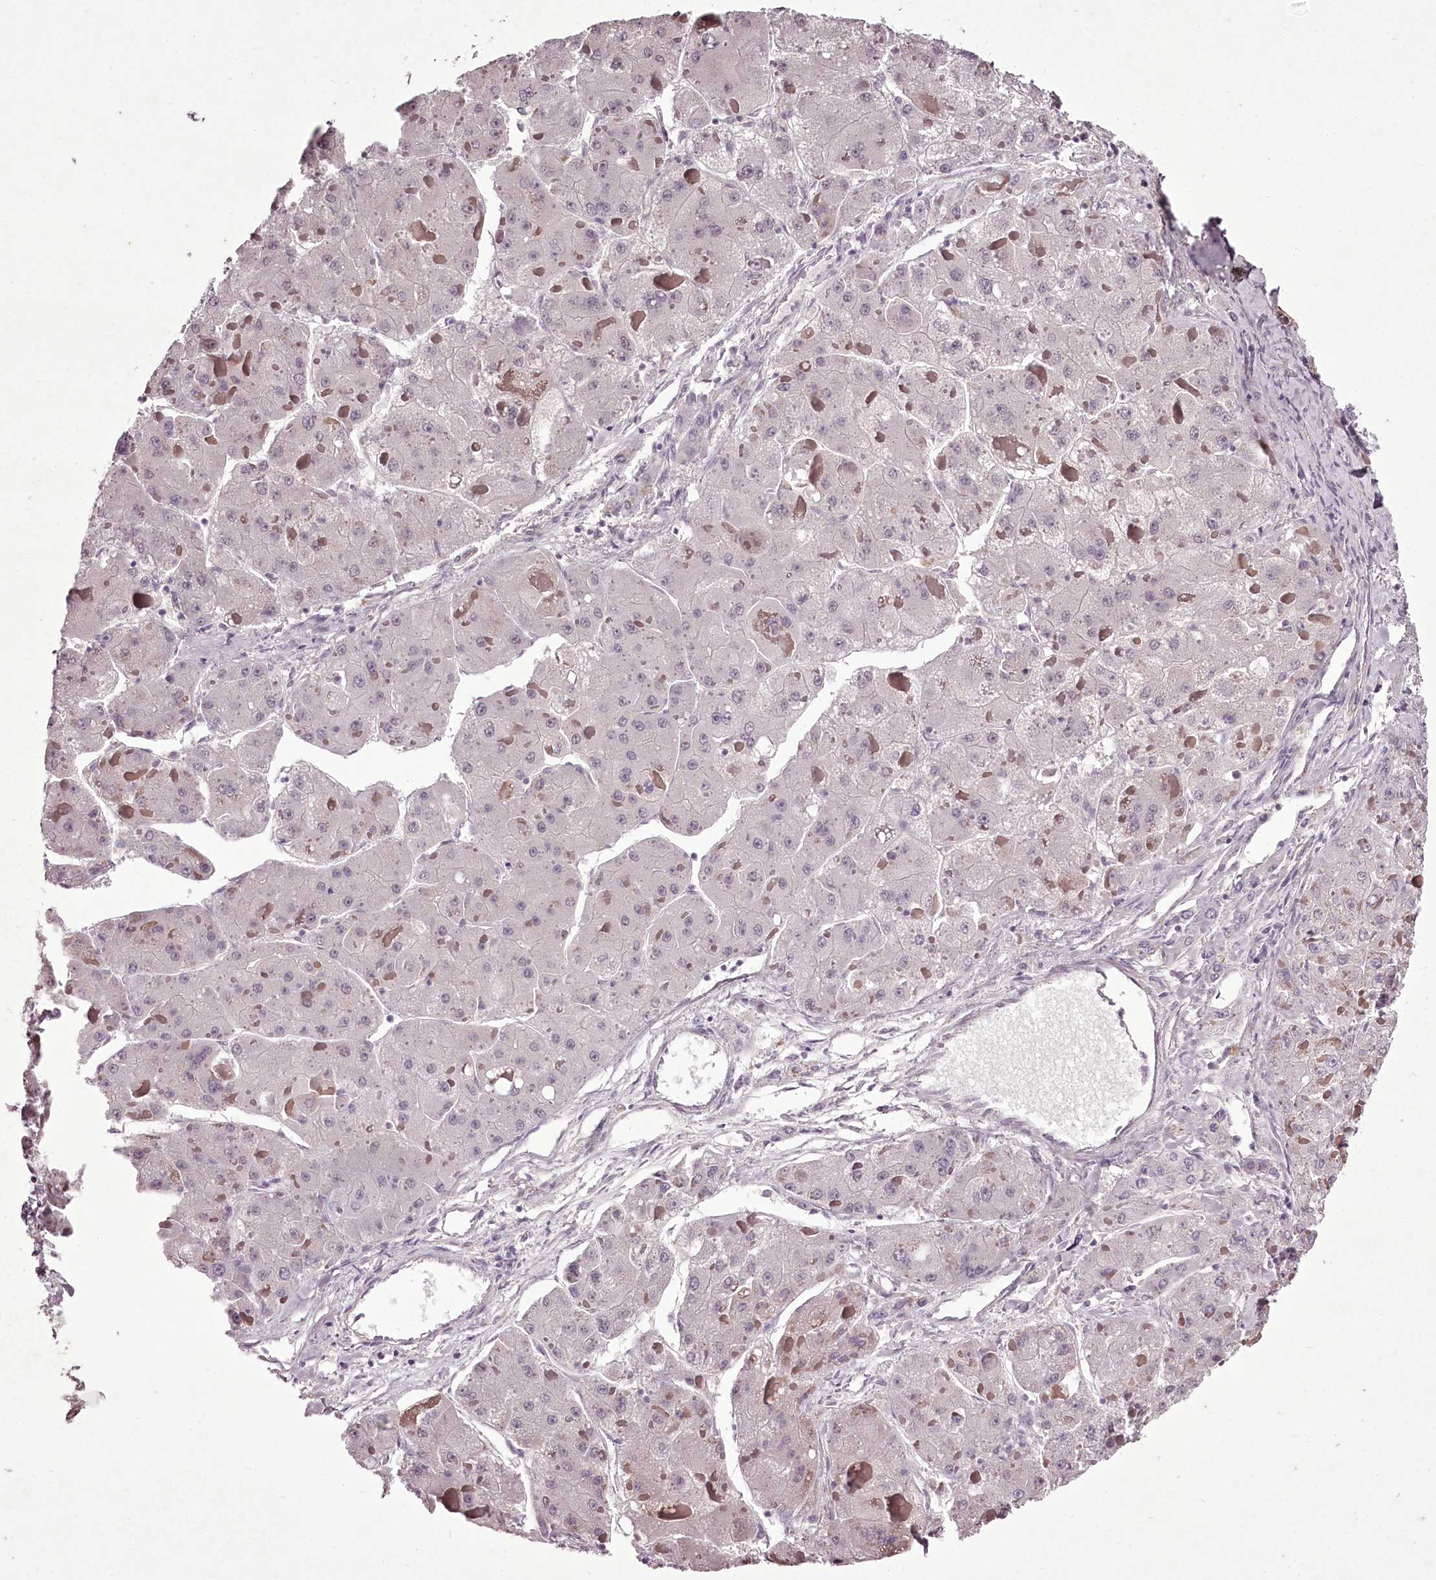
{"staining": {"intensity": "negative", "quantity": "none", "location": "none"}, "tissue": "liver cancer", "cell_type": "Tumor cells", "image_type": "cancer", "snomed": [{"axis": "morphology", "description": "Carcinoma, Hepatocellular, NOS"}, {"axis": "topography", "description": "Liver"}], "caption": "This image is of hepatocellular carcinoma (liver) stained with IHC to label a protein in brown with the nuclei are counter-stained blue. There is no positivity in tumor cells.", "gene": "C1orf56", "patient": {"sex": "female", "age": 73}}